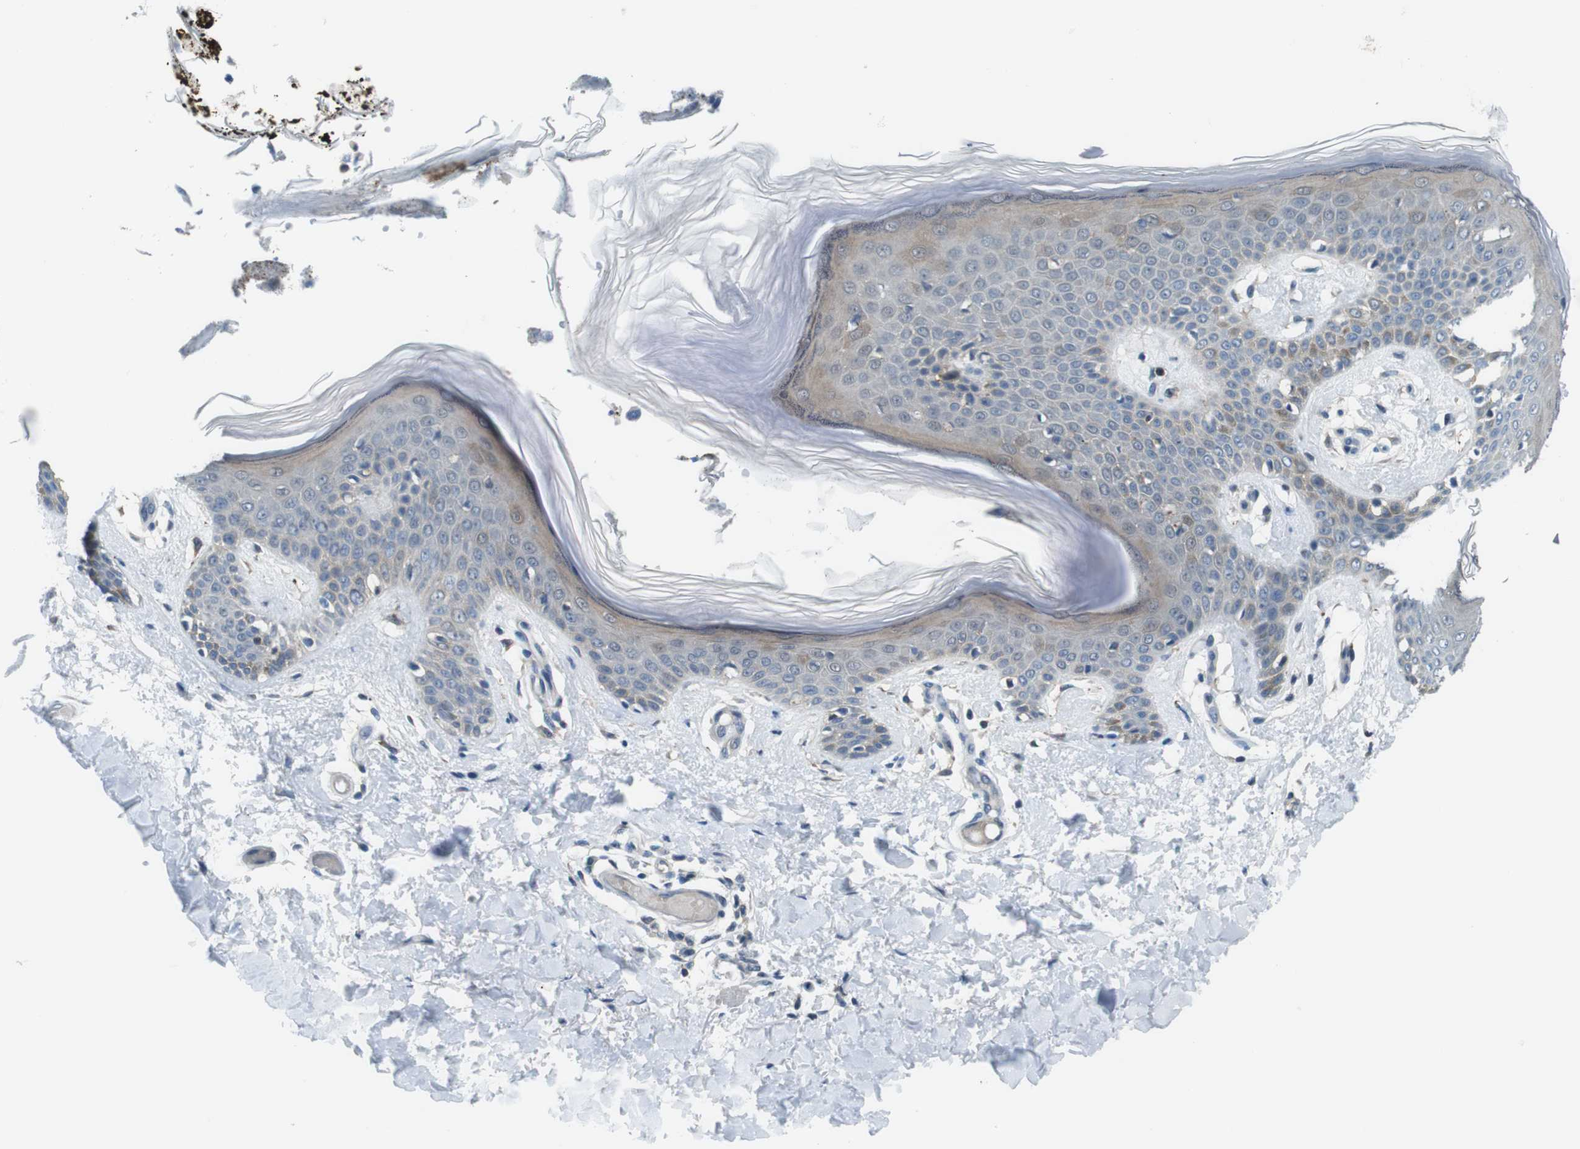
{"staining": {"intensity": "negative", "quantity": "none", "location": "none"}, "tissue": "skin", "cell_type": "Fibroblasts", "image_type": "normal", "snomed": [{"axis": "morphology", "description": "Normal tissue, NOS"}, {"axis": "topography", "description": "Skin"}], "caption": "Immunohistochemistry of unremarkable skin shows no positivity in fibroblasts.", "gene": "NANOS2", "patient": {"sex": "male", "age": 53}}